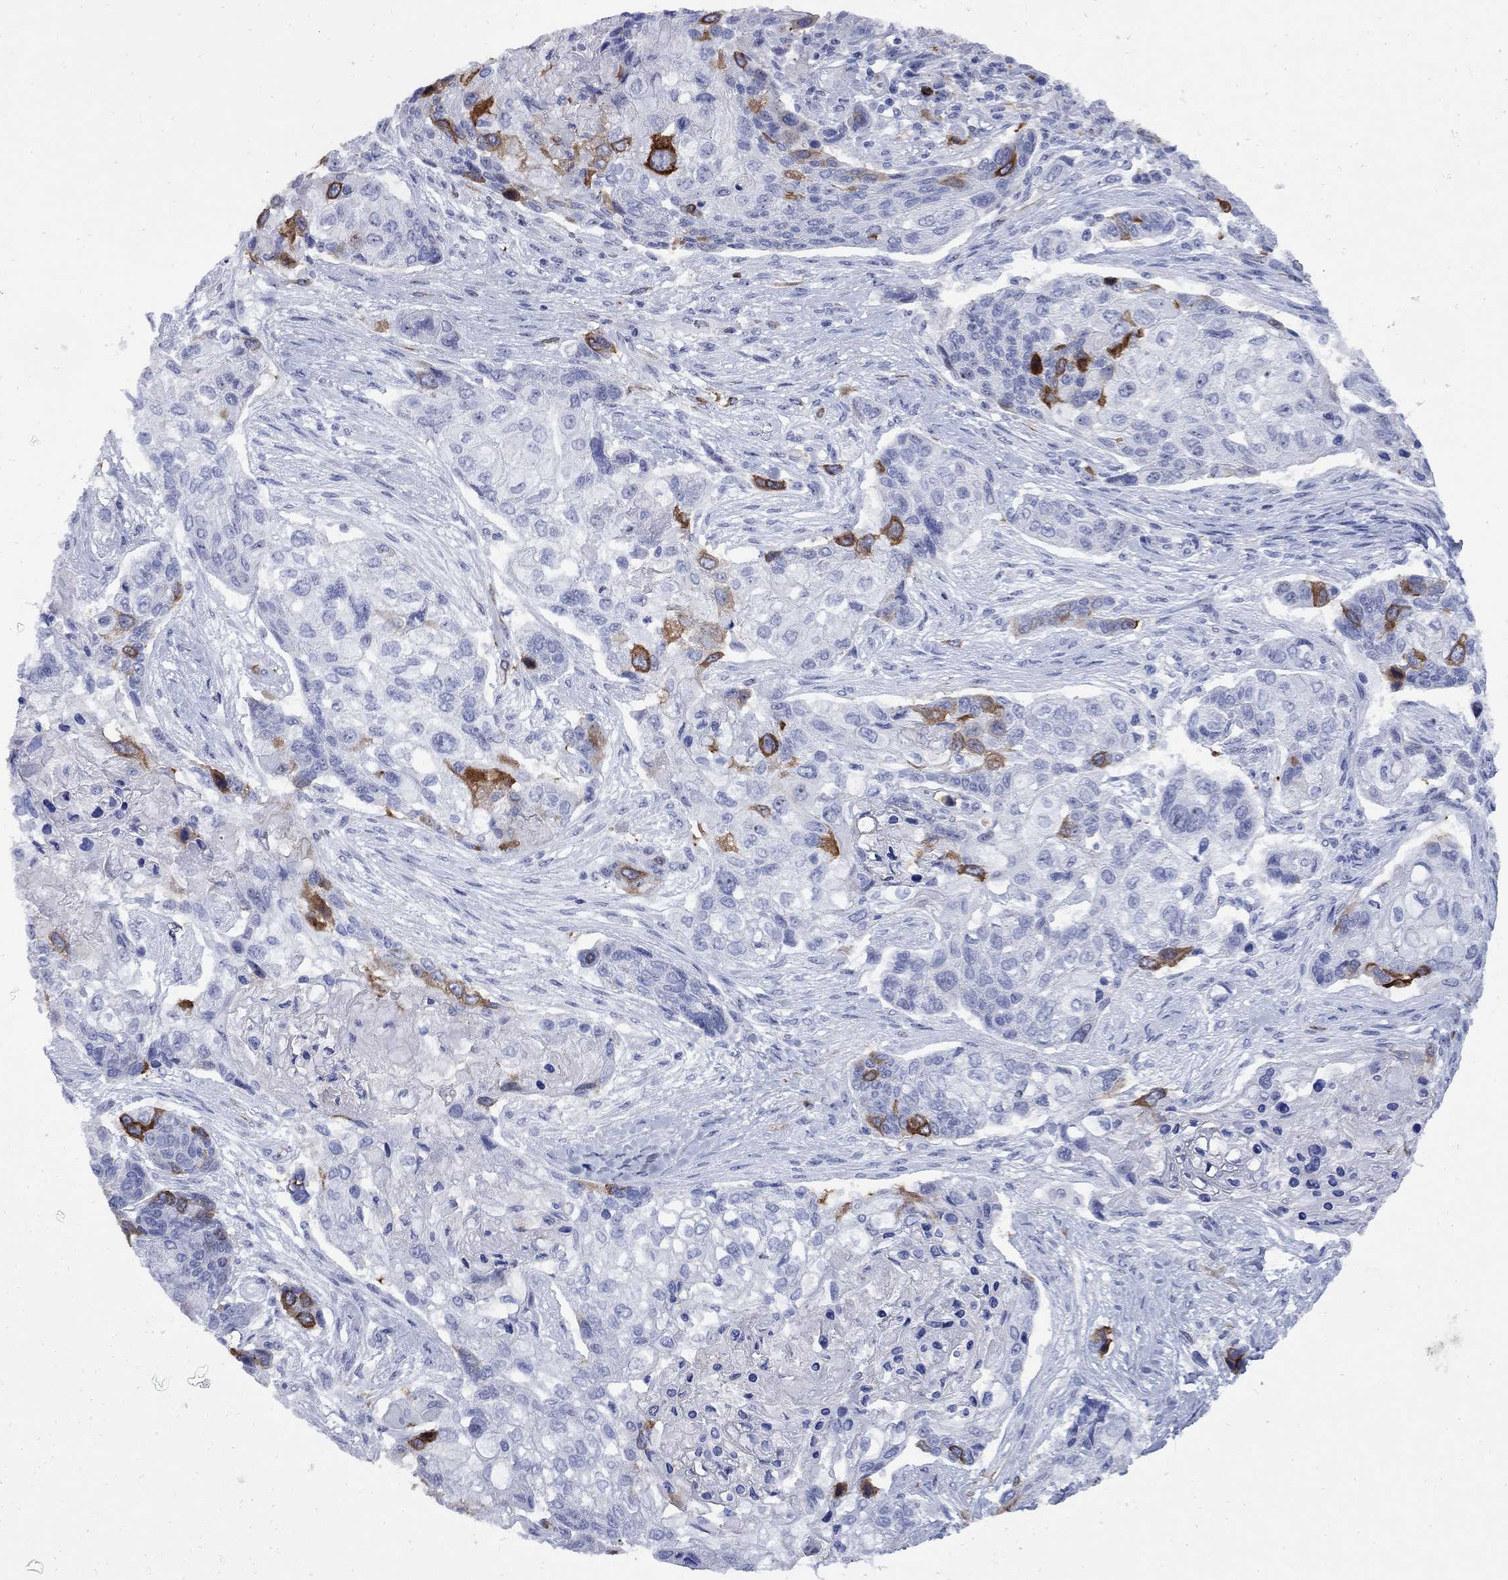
{"staining": {"intensity": "strong", "quantity": "<25%", "location": "cytoplasmic/membranous"}, "tissue": "lung cancer", "cell_type": "Tumor cells", "image_type": "cancer", "snomed": [{"axis": "morphology", "description": "Squamous cell carcinoma, NOS"}, {"axis": "topography", "description": "Lung"}], "caption": "Lung cancer stained with IHC demonstrates strong cytoplasmic/membranous positivity in approximately <25% of tumor cells.", "gene": "TACC3", "patient": {"sex": "male", "age": 69}}